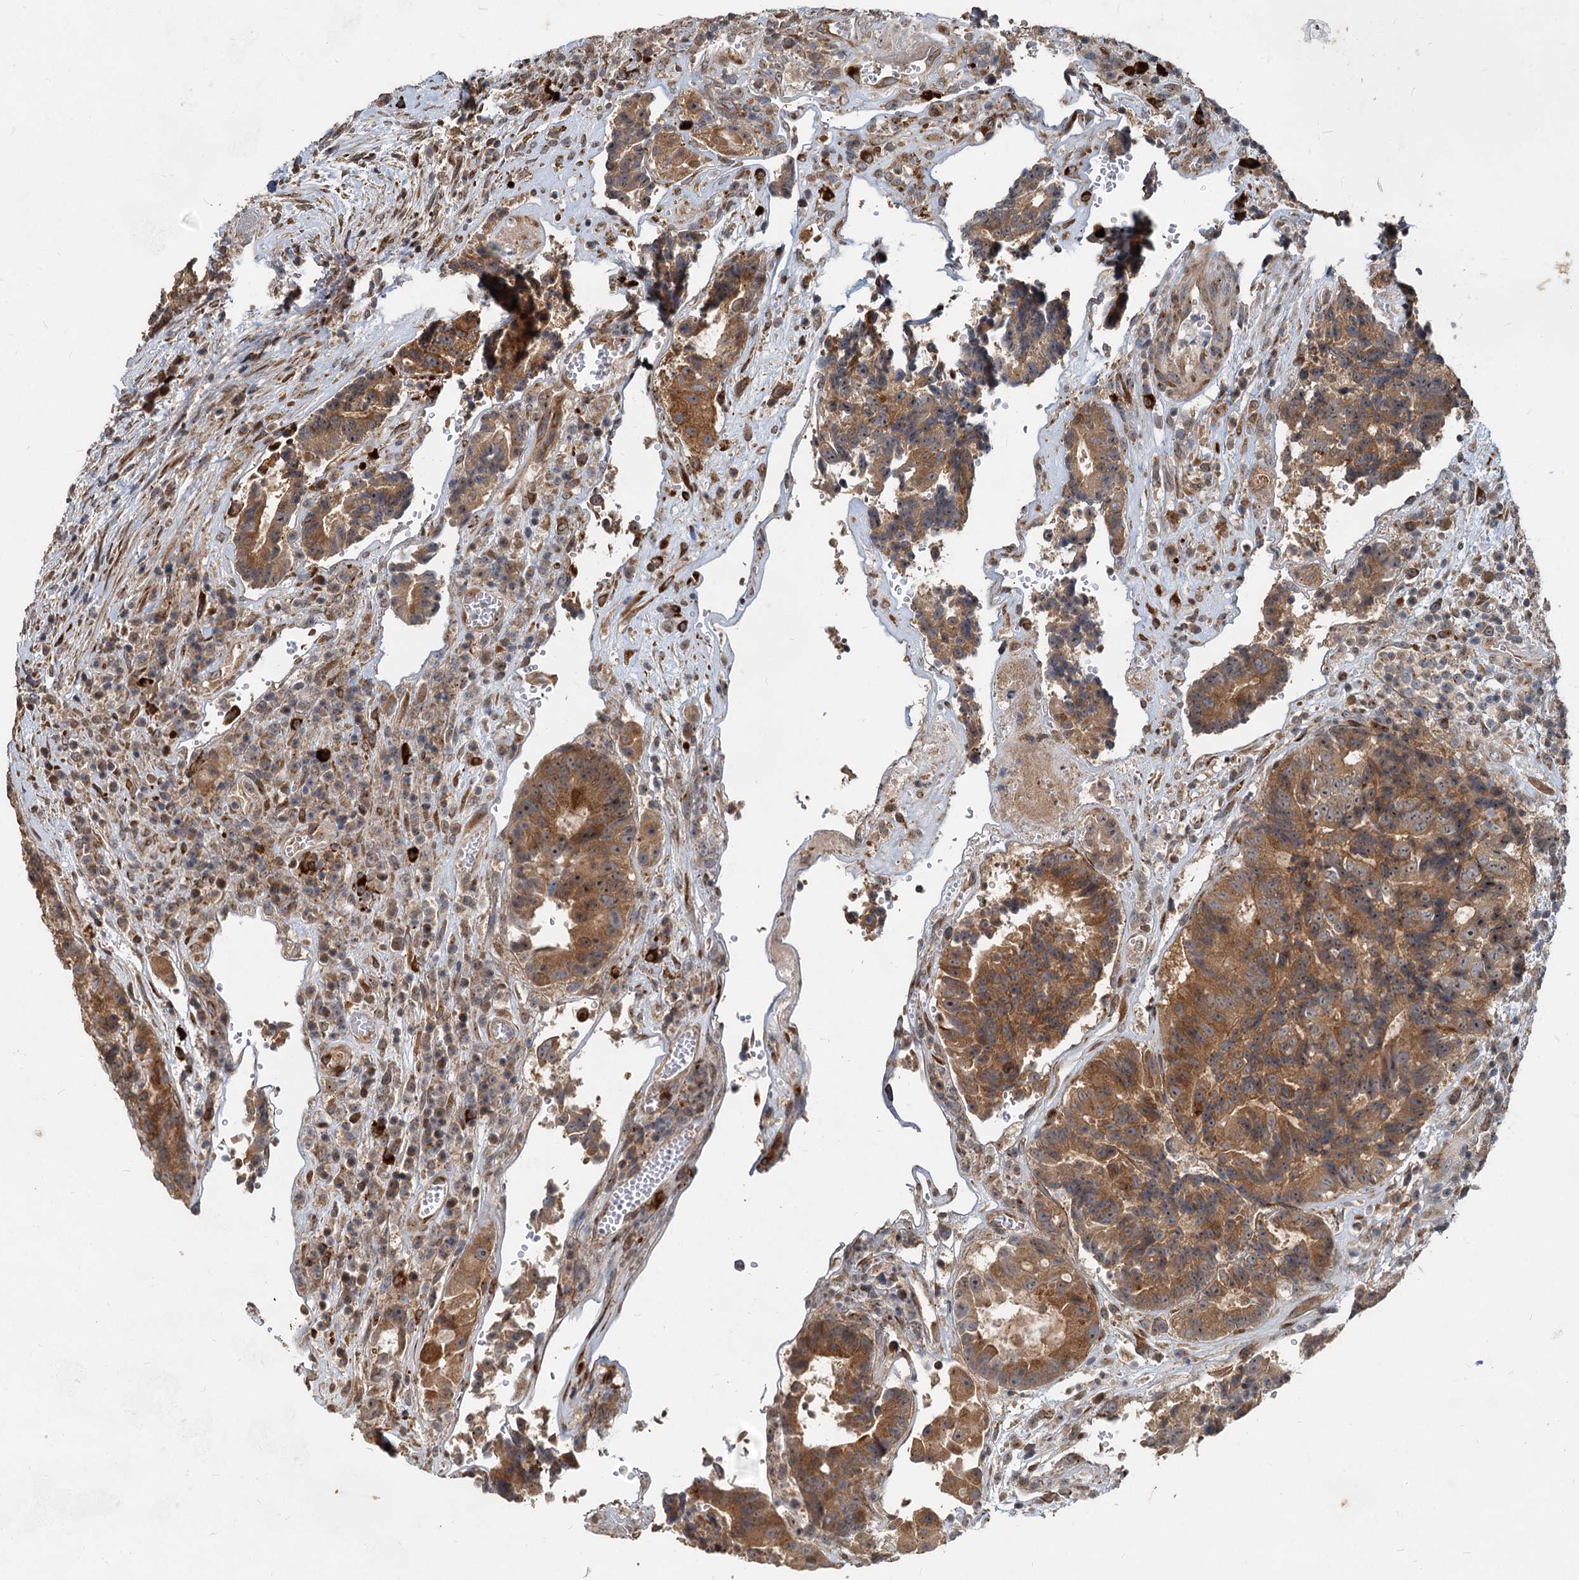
{"staining": {"intensity": "moderate", "quantity": ">75%", "location": "cytoplasmic/membranous"}, "tissue": "colorectal cancer", "cell_type": "Tumor cells", "image_type": "cancer", "snomed": [{"axis": "morphology", "description": "Adenocarcinoma, NOS"}, {"axis": "topography", "description": "Rectum"}], "caption": "An immunohistochemistry (IHC) micrograph of tumor tissue is shown. Protein staining in brown highlights moderate cytoplasmic/membranous positivity in adenocarcinoma (colorectal) within tumor cells.", "gene": "CEP68", "patient": {"sex": "male", "age": 69}}